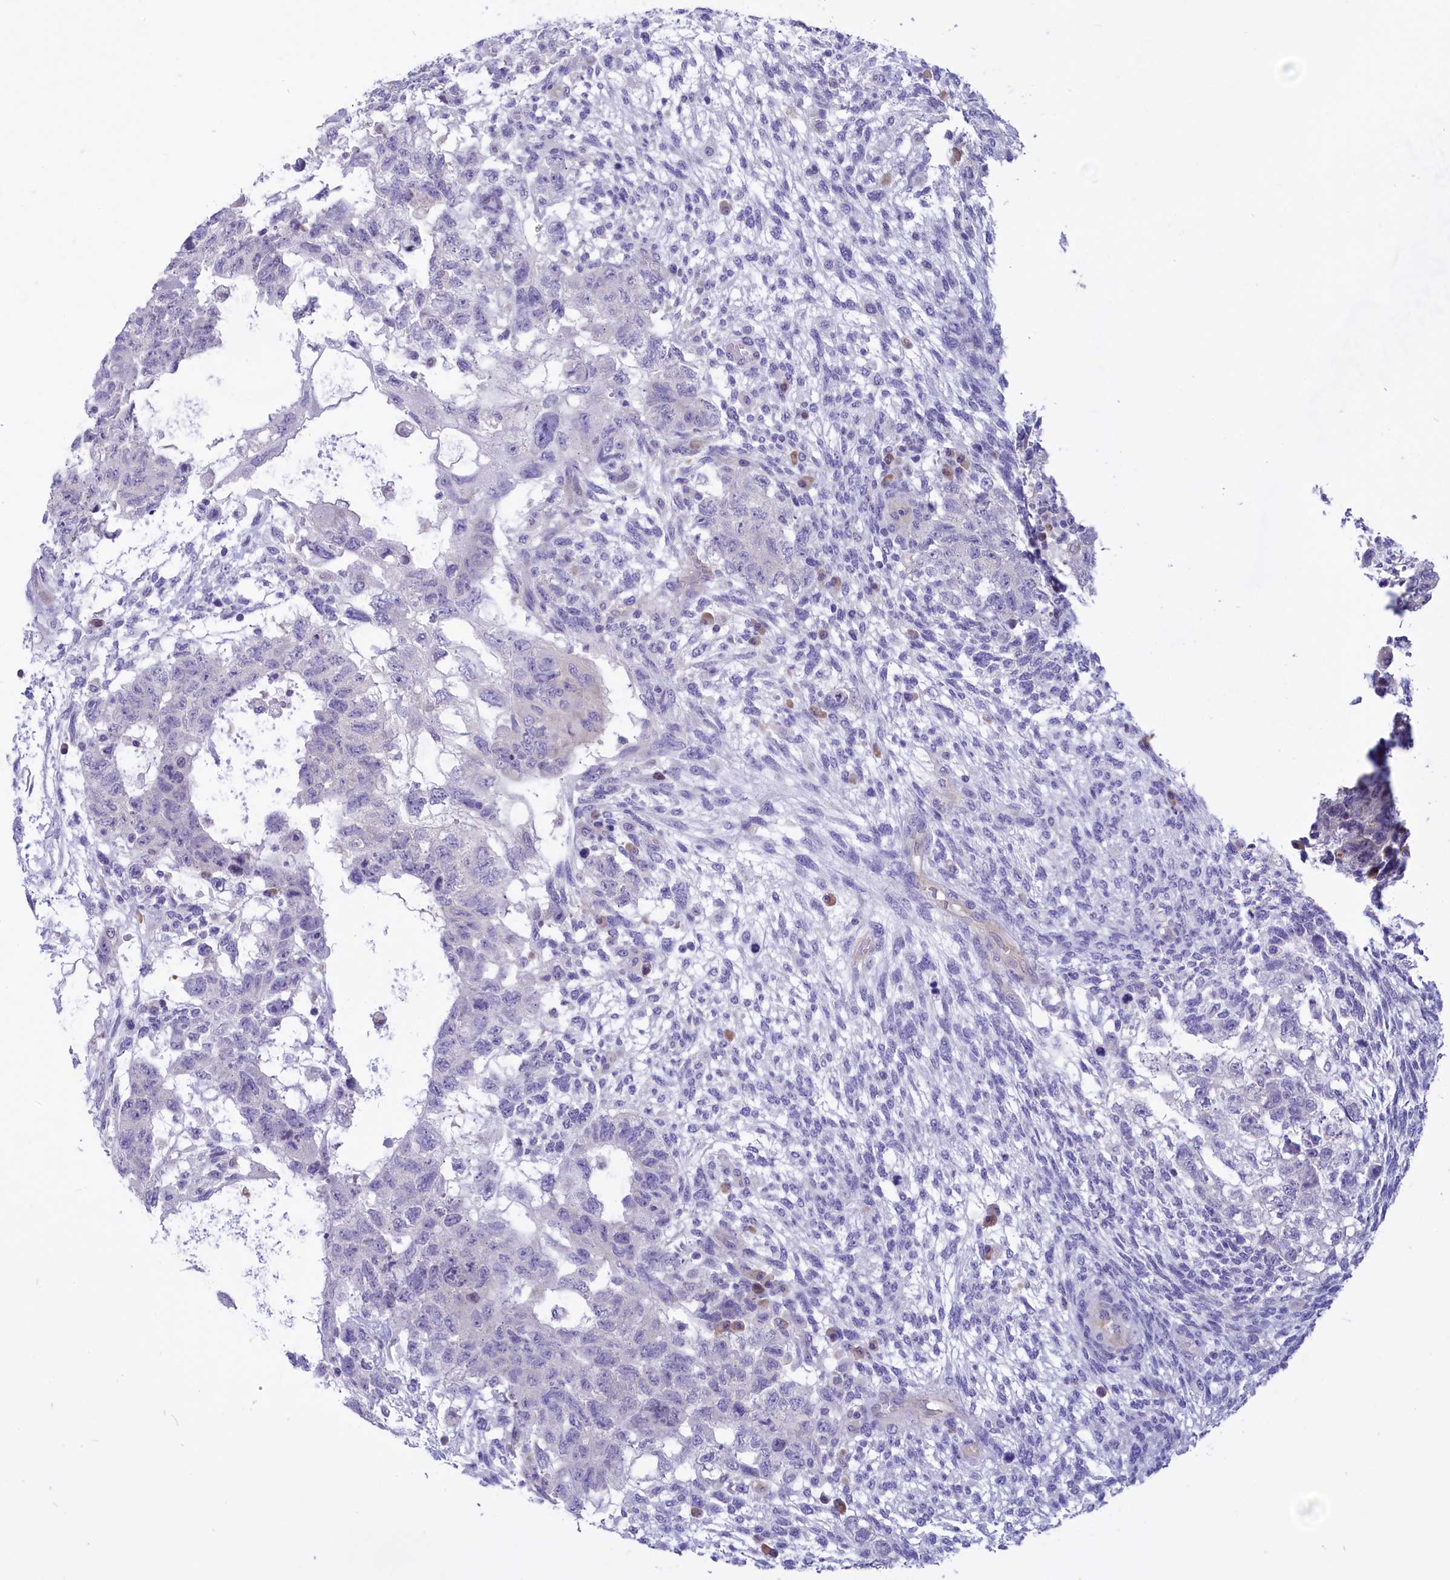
{"staining": {"intensity": "negative", "quantity": "none", "location": "none"}, "tissue": "testis cancer", "cell_type": "Tumor cells", "image_type": "cancer", "snomed": [{"axis": "morphology", "description": "Normal tissue, NOS"}, {"axis": "morphology", "description": "Carcinoma, Embryonal, NOS"}, {"axis": "topography", "description": "Testis"}], "caption": "Immunohistochemistry of human testis cancer demonstrates no staining in tumor cells.", "gene": "DCAF16", "patient": {"sex": "male", "age": 36}}